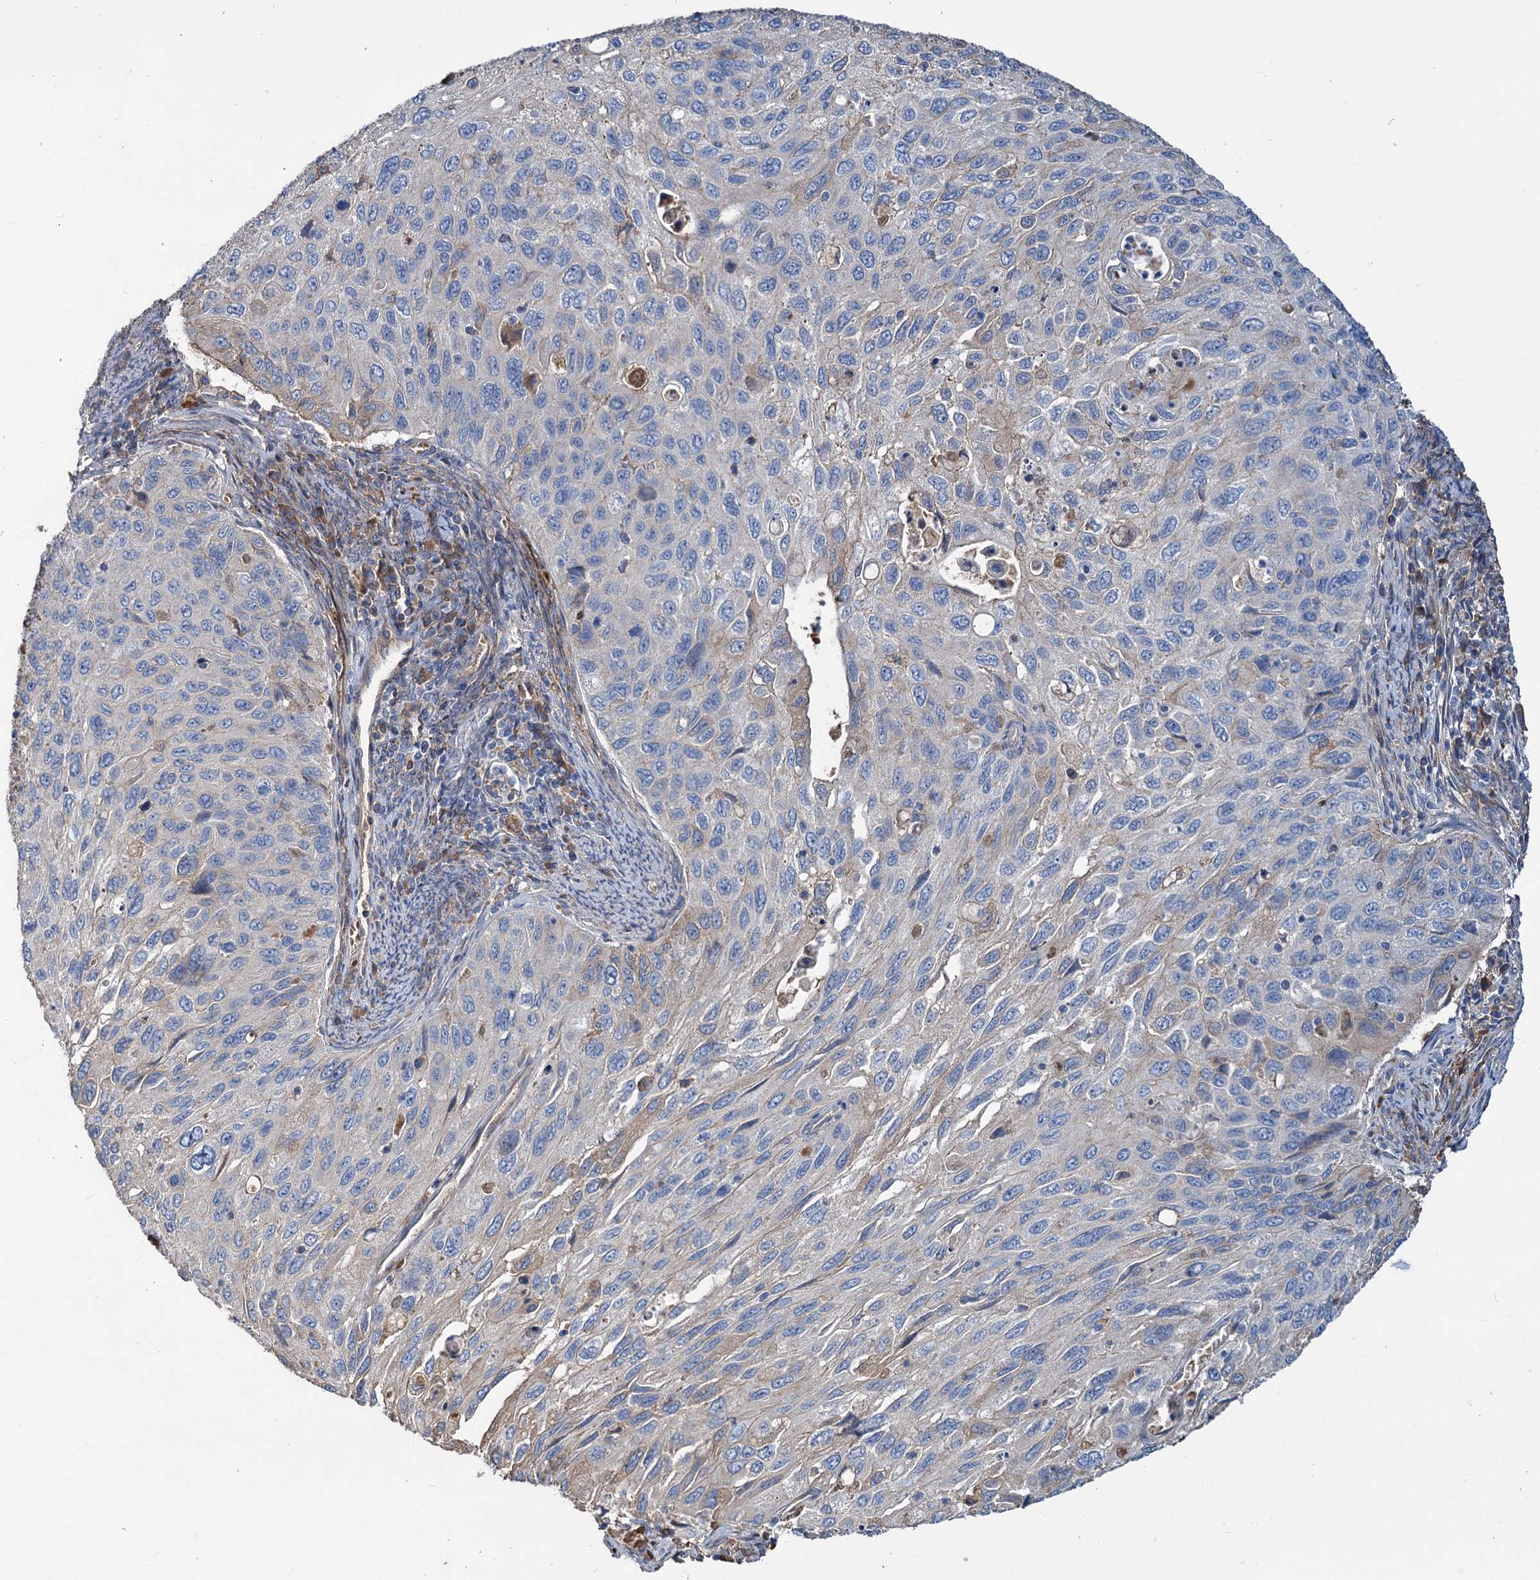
{"staining": {"intensity": "negative", "quantity": "none", "location": "none"}, "tissue": "cervical cancer", "cell_type": "Tumor cells", "image_type": "cancer", "snomed": [{"axis": "morphology", "description": "Squamous cell carcinoma, NOS"}, {"axis": "topography", "description": "Cervix"}], "caption": "The photomicrograph demonstrates no staining of tumor cells in squamous cell carcinoma (cervical). (DAB (3,3'-diaminobenzidine) immunohistochemistry (IHC), high magnification).", "gene": "URAD", "patient": {"sex": "female", "age": 70}}